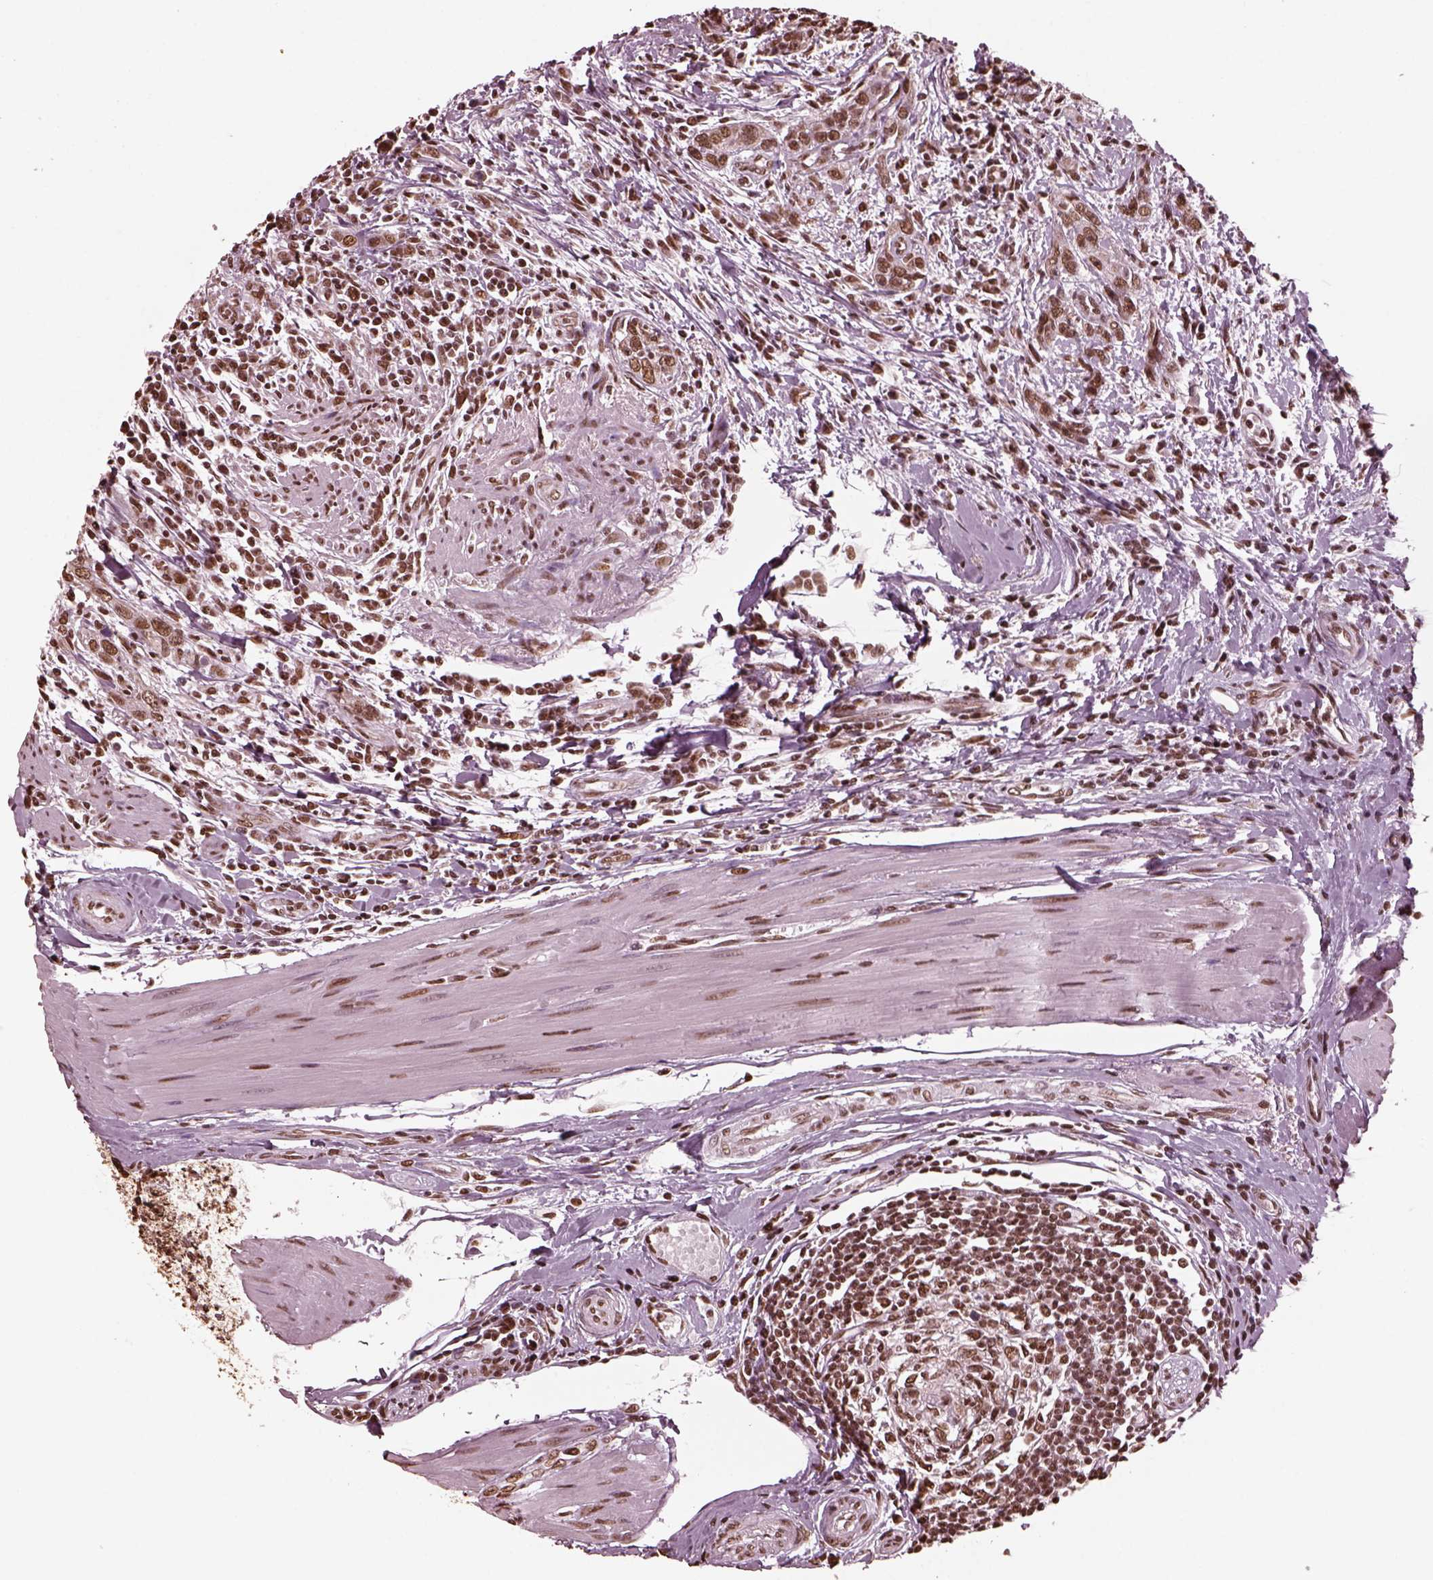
{"staining": {"intensity": "moderate", "quantity": ">75%", "location": "nuclear"}, "tissue": "urothelial cancer", "cell_type": "Tumor cells", "image_type": "cancer", "snomed": [{"axis": "morphology", "description": "Urothelial carcinoma, High grade"}, {"axis": "topography", "description": "Urinary bladder"}], "caption": "High-magnification brightfield microscopy of urothelial carcinoma (high-grade) stained with DAB (3,3'-diaminobenzidine) (brown) and counterstained with hematoxylin (blue). tumor cells exhibit moderate nuclear positivity is present in about>75% of cells.", "gene": "NSD1", "patient": {"sex": "male", "age": 83}}